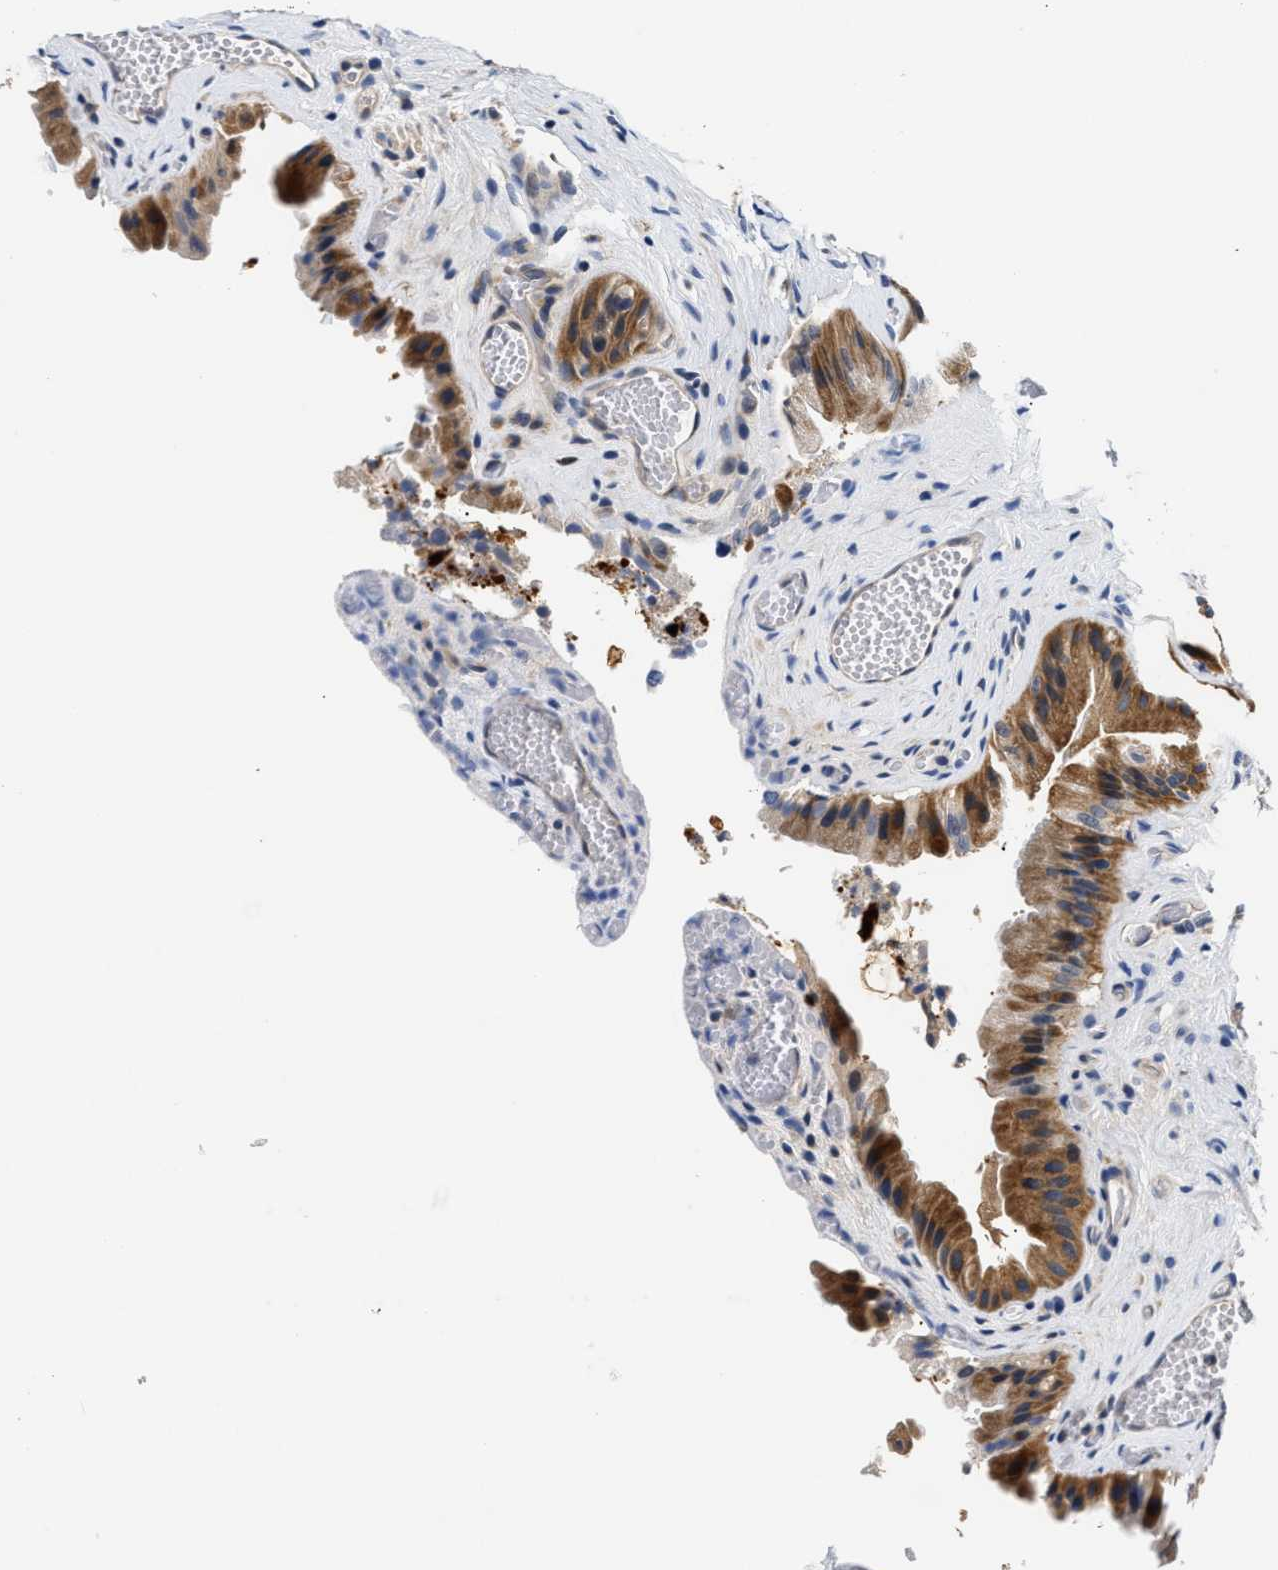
{"staining": {"intensity": "strong", "quantity": ">75%", "location": "cytoplasmic/membranous"}, "tissue": "gallbladder", "cell_type": "Glandular cells", "image_type": "normal", "snomed": [{"axis": "morphology", "description": "Normal tissue, NOS"}, {"axis": "topography", "description": "Gallbladder"}], "caption": "IHC image of unremarkable human gallbladder stained for a protein (brown), which reveals high levels of strong cytoplasmic/membranous expression in approximately >75% of glandular cells.", "gene": "FAM185A", "patient": {"sex": "male", "age": 49}}